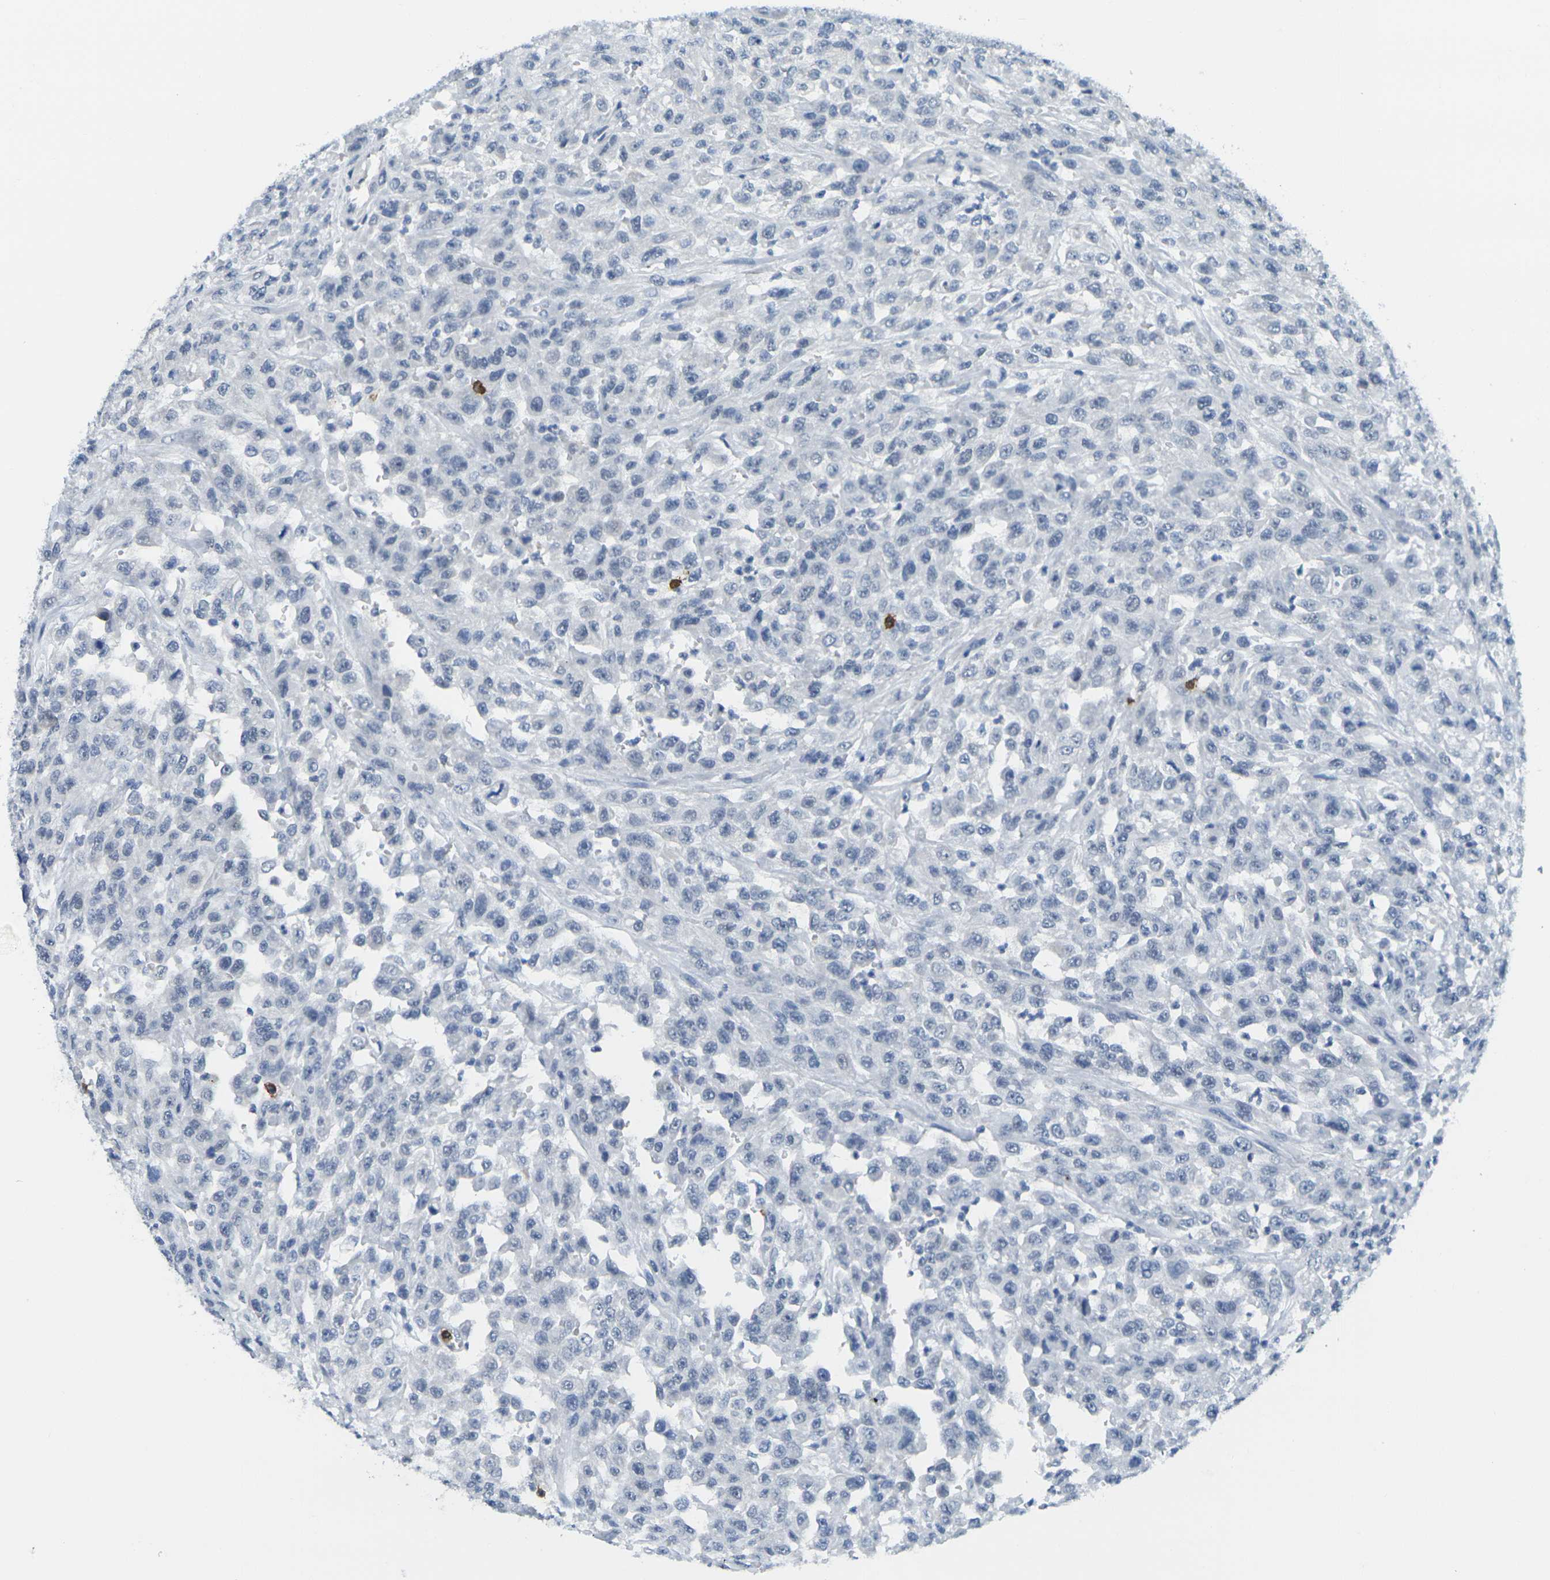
{"staining": {"intensity": "negative", "quantity": "none", "location": "none"}, "tissue": "urothelial cancer", "cell_type": "Tumor cells", "image_type": "cancer", "snomed": [{"axis": "morphology", "description": "Urothelial carcinoma, High grade"}, {"axis": "topography", "description": "Urinary bladder"}], "caption": "An IHC photomicrograph of high-grade urothelial carcinoma is shown. There is no staining in tumor cells of high-grade urothelial carcinoma.", "gene": "CD3D", "patient": {"sex": "male", "age": 46}}